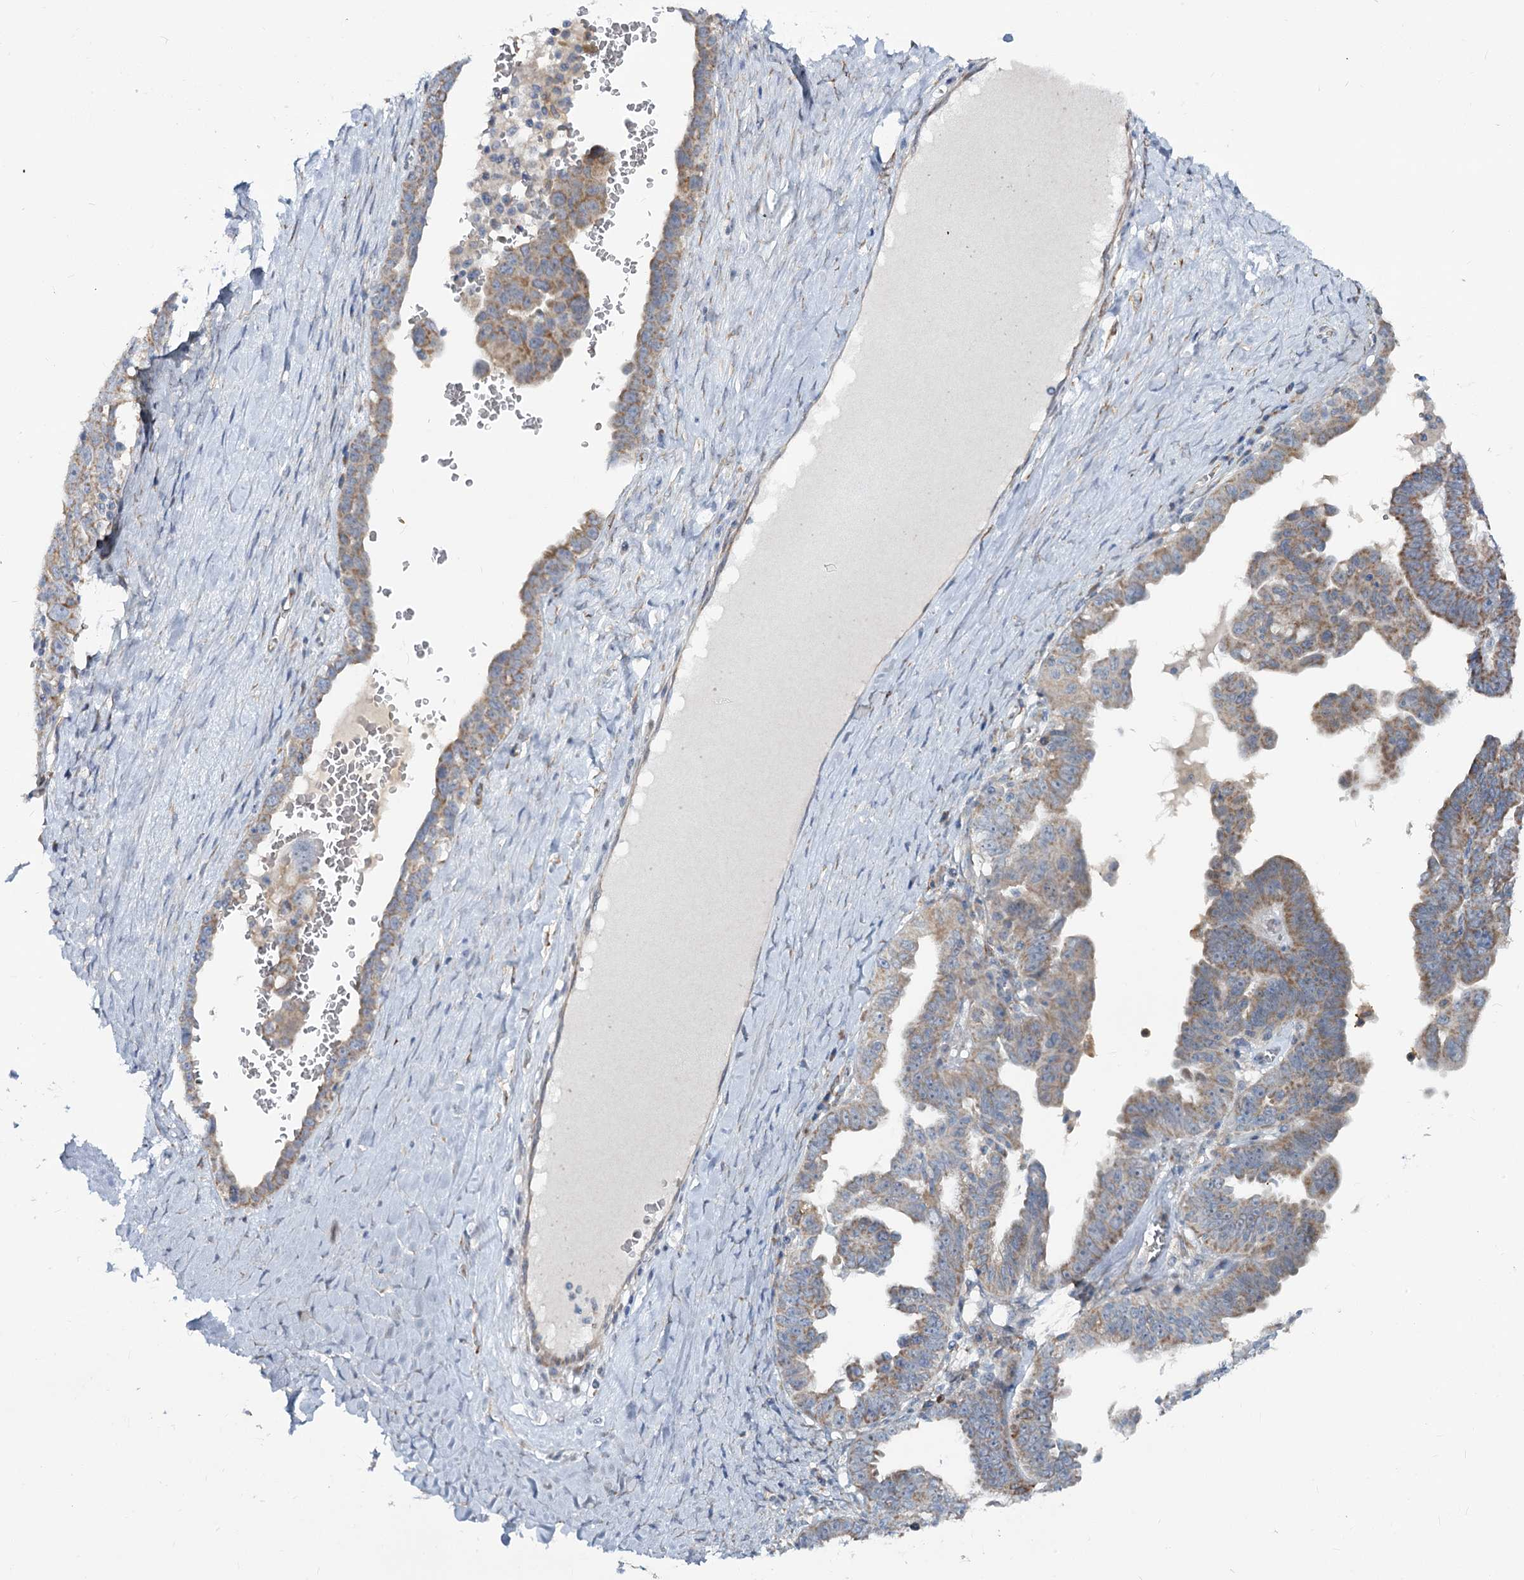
{"staining": {"intensity": "moderate", "quantity": "25%-75%", "location": "cytoplasmic/membranous"}, "tissue": "ovarian cancer", "cell_type": "Tumor cells", "image_type": "cancer", "snomed": [{"axis": "morphology", "description": "Carcinoma, endometroid"}, {"axis": "topography", "description": "Ovary"}], "caption": "Immunohistochemistry photomicrograph of endometroid carcinoma (ovarian) stained for a protein (brown), which demonstrates medium levels of moderate cytoplasmic/membranous staining in about 25%-75% of tumor cells.", "gene": "CIB4", "patient": {"sex": "female", "age": 62}}